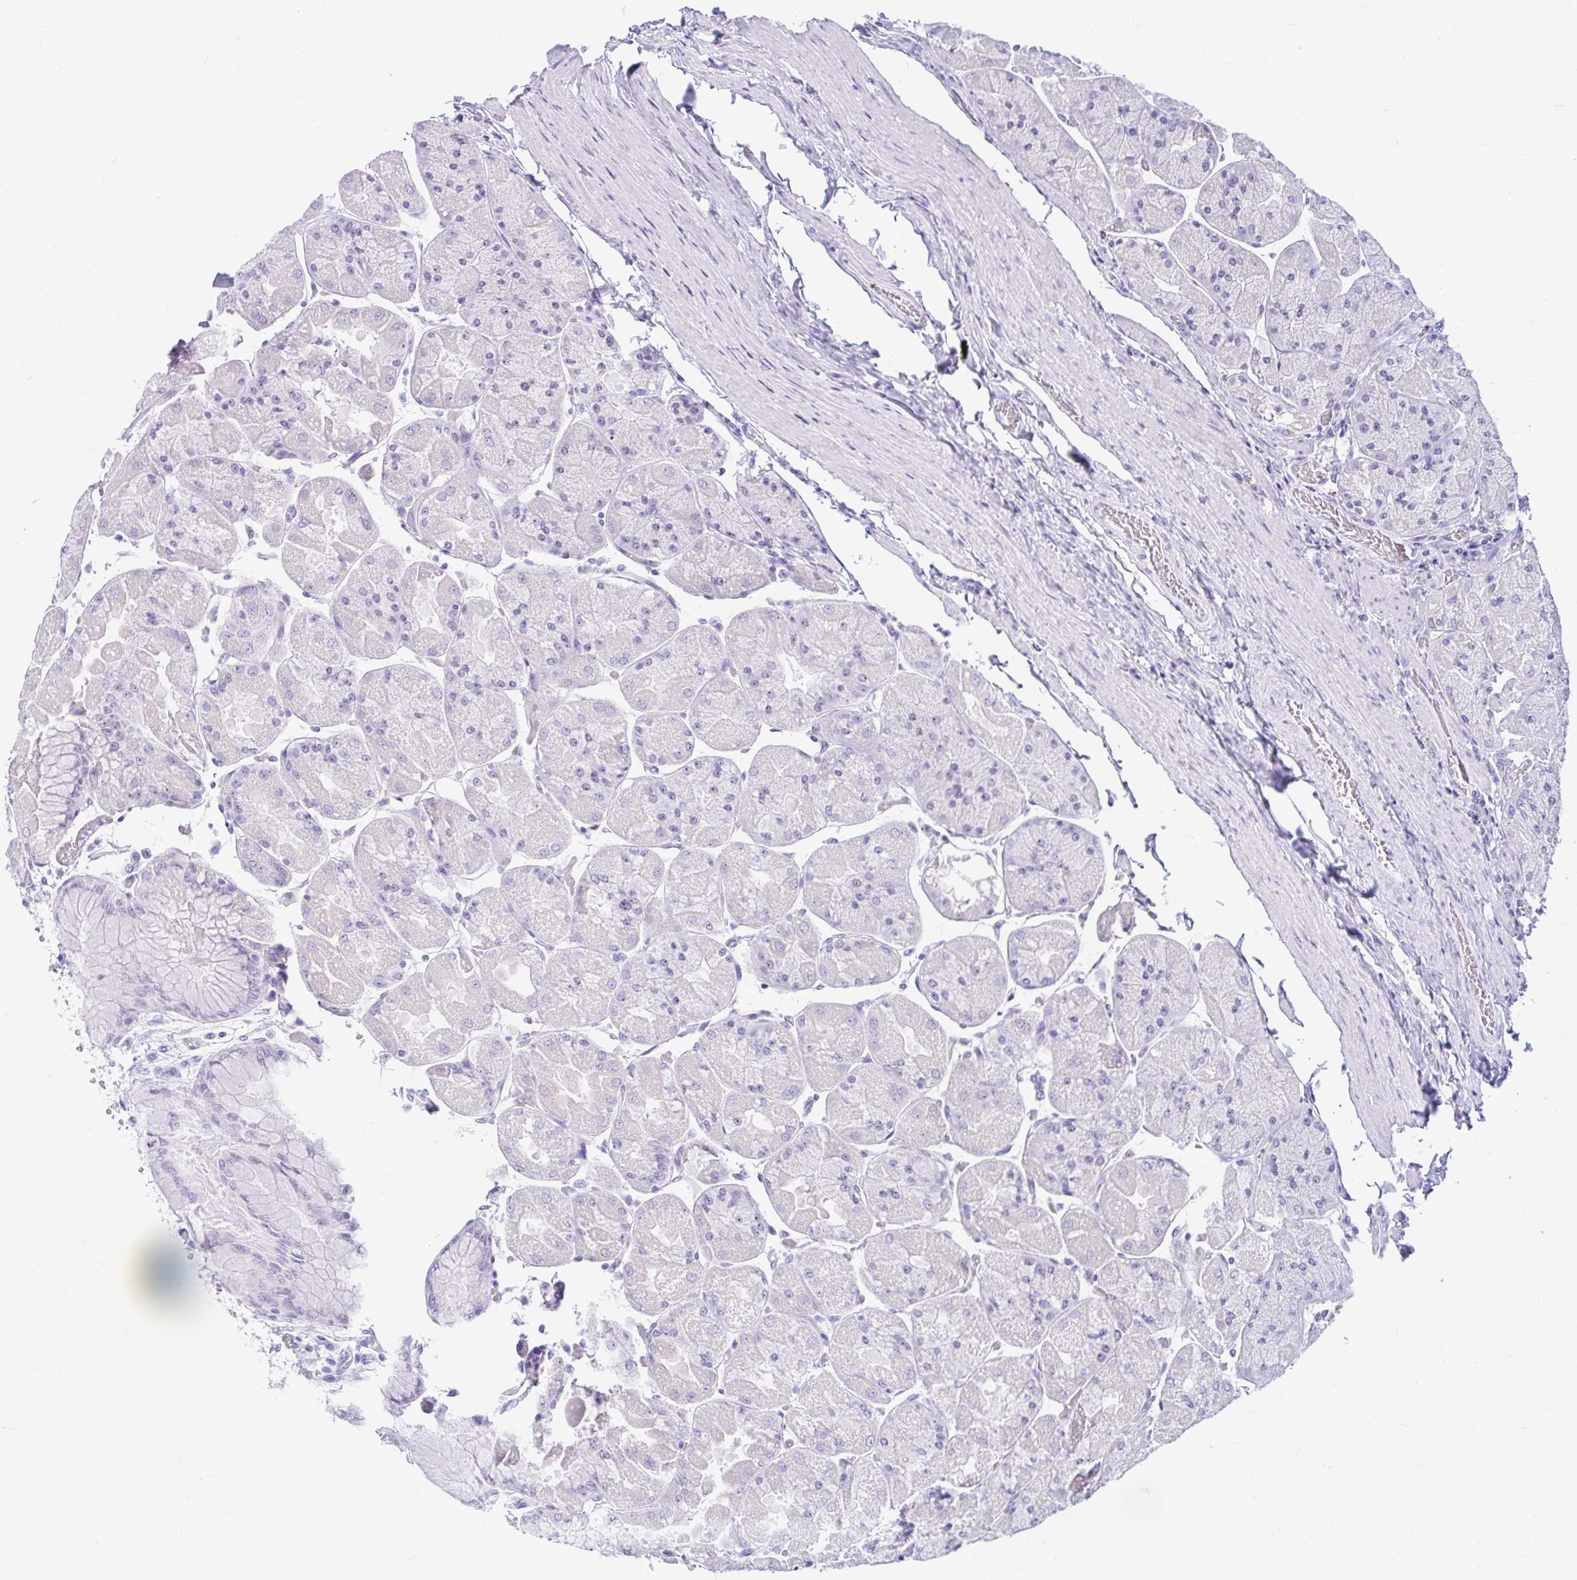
{"staining": {"intensity": "weak", "quantity": "<25%", "location": "nuclear"}, "tissue": "stomach", "cell_type": "Glandular cells", "image_type": "normal", "snomed": [{"axis": "morphology", "description": "Normal tissue, NOS"}, {"axis": "topography", "description": "Stomach"}], "caption": "Immunohistochemistry (IHC) photomicrograph of benign stomach: human stomach stained with DAB exhibits no significant protein expression in glandular cells.", "gene": "FTSJ3", "patient": {"sex": "female", "age": 61}}